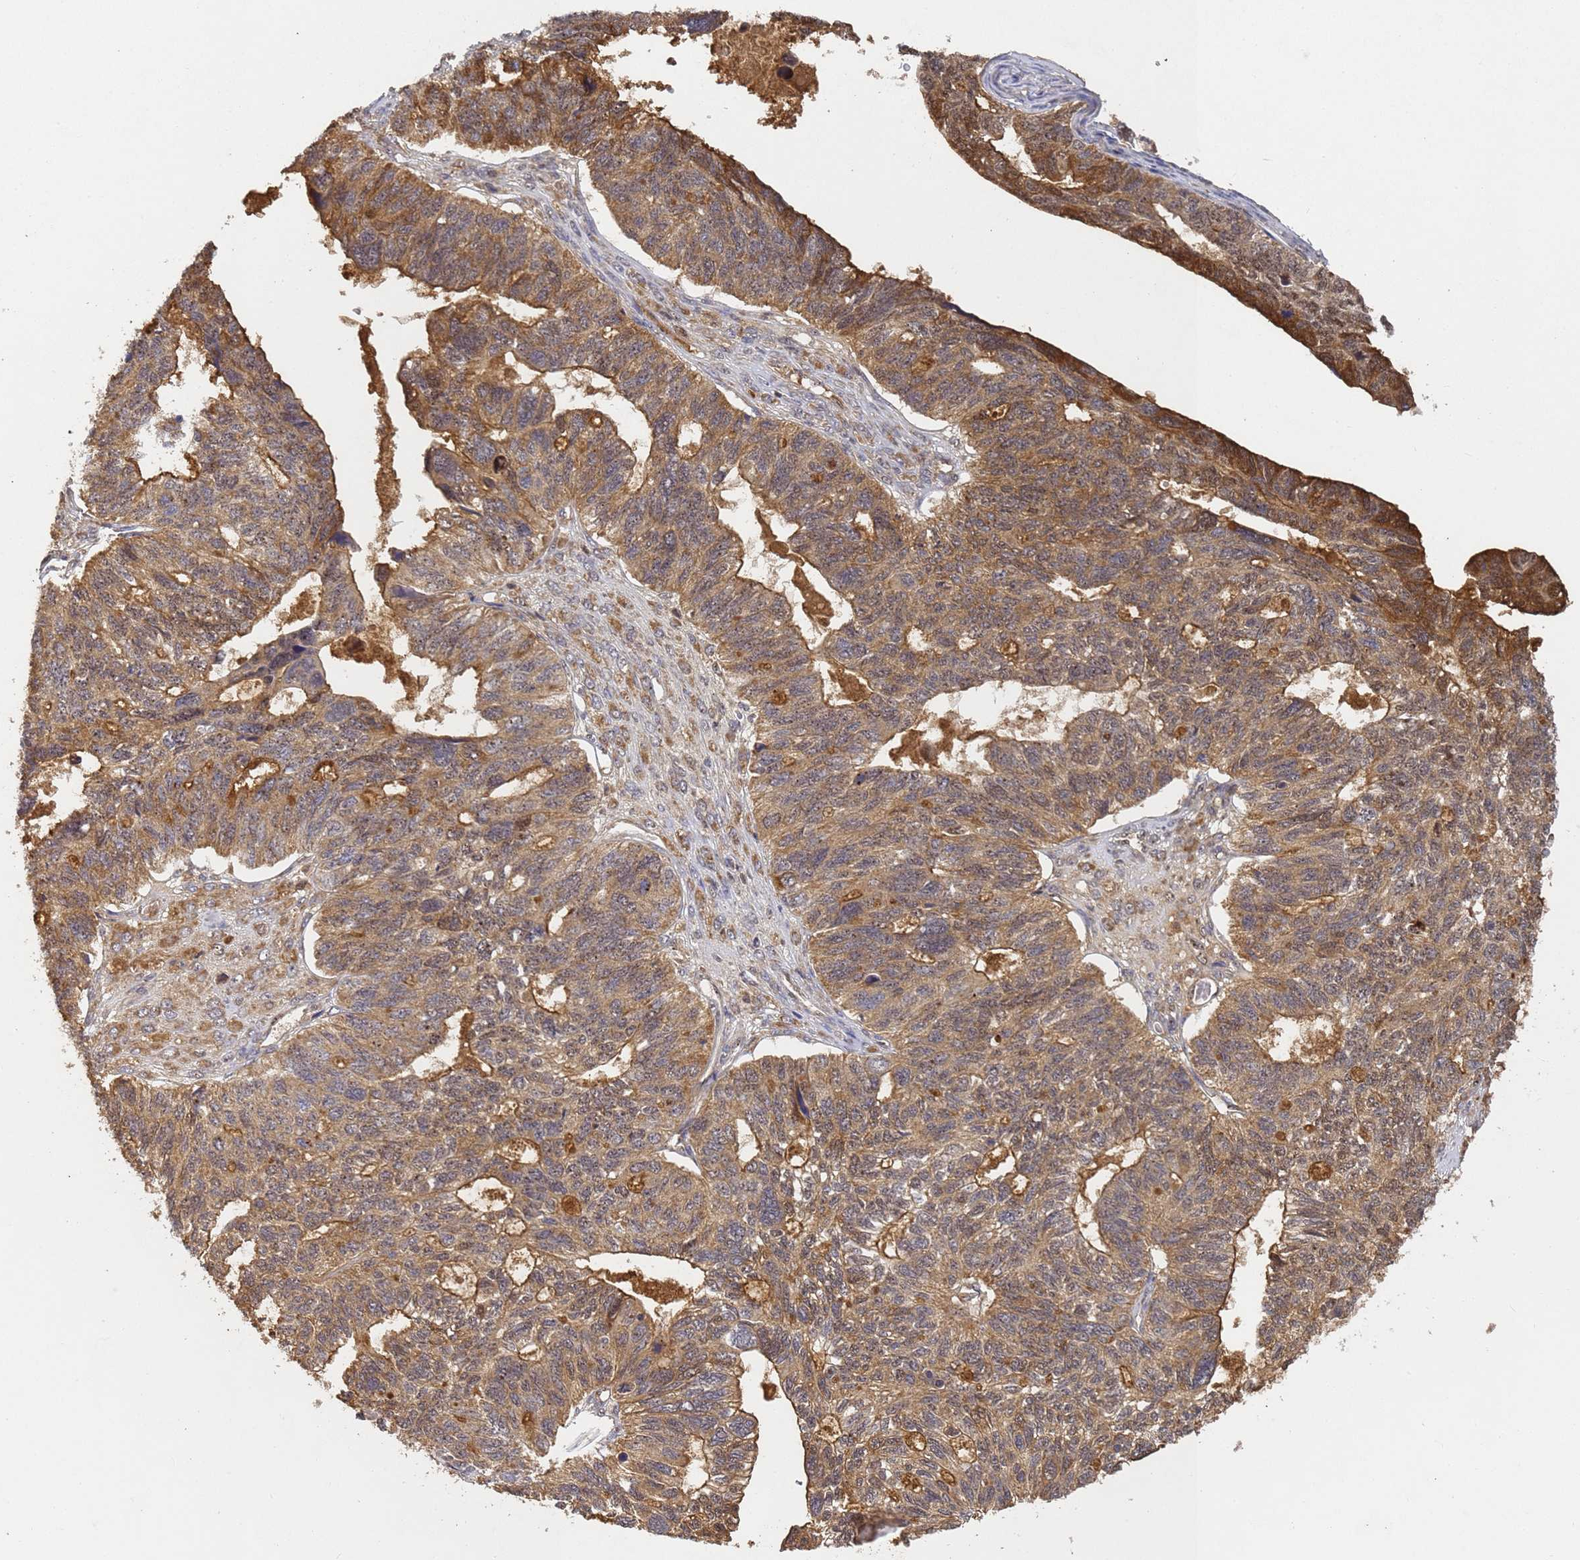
{"staining": {"intensity": "moderate", "quantity": ">75%", "location": "cytoplasmic/membranous"}, "tissue": "ovarian cancer", "cell_type": "Tumor cells", "image_type": "cancer", "snomed": [{"axis": "morphology", "description": "Cystadenocarcinoma, serous, NOS"}, {"axis": "topography", "description": "Ovary"}], "caption": "Immunohistochemistry micrograph of ovarian cancer stained for a protein (brown), which reveals medium levels of moderate cytoplasmic/membranous expression in approximately >75% of tumor cells.", "gene": "SECISBP2", "patient": {"sex": "female", "age": 79}}